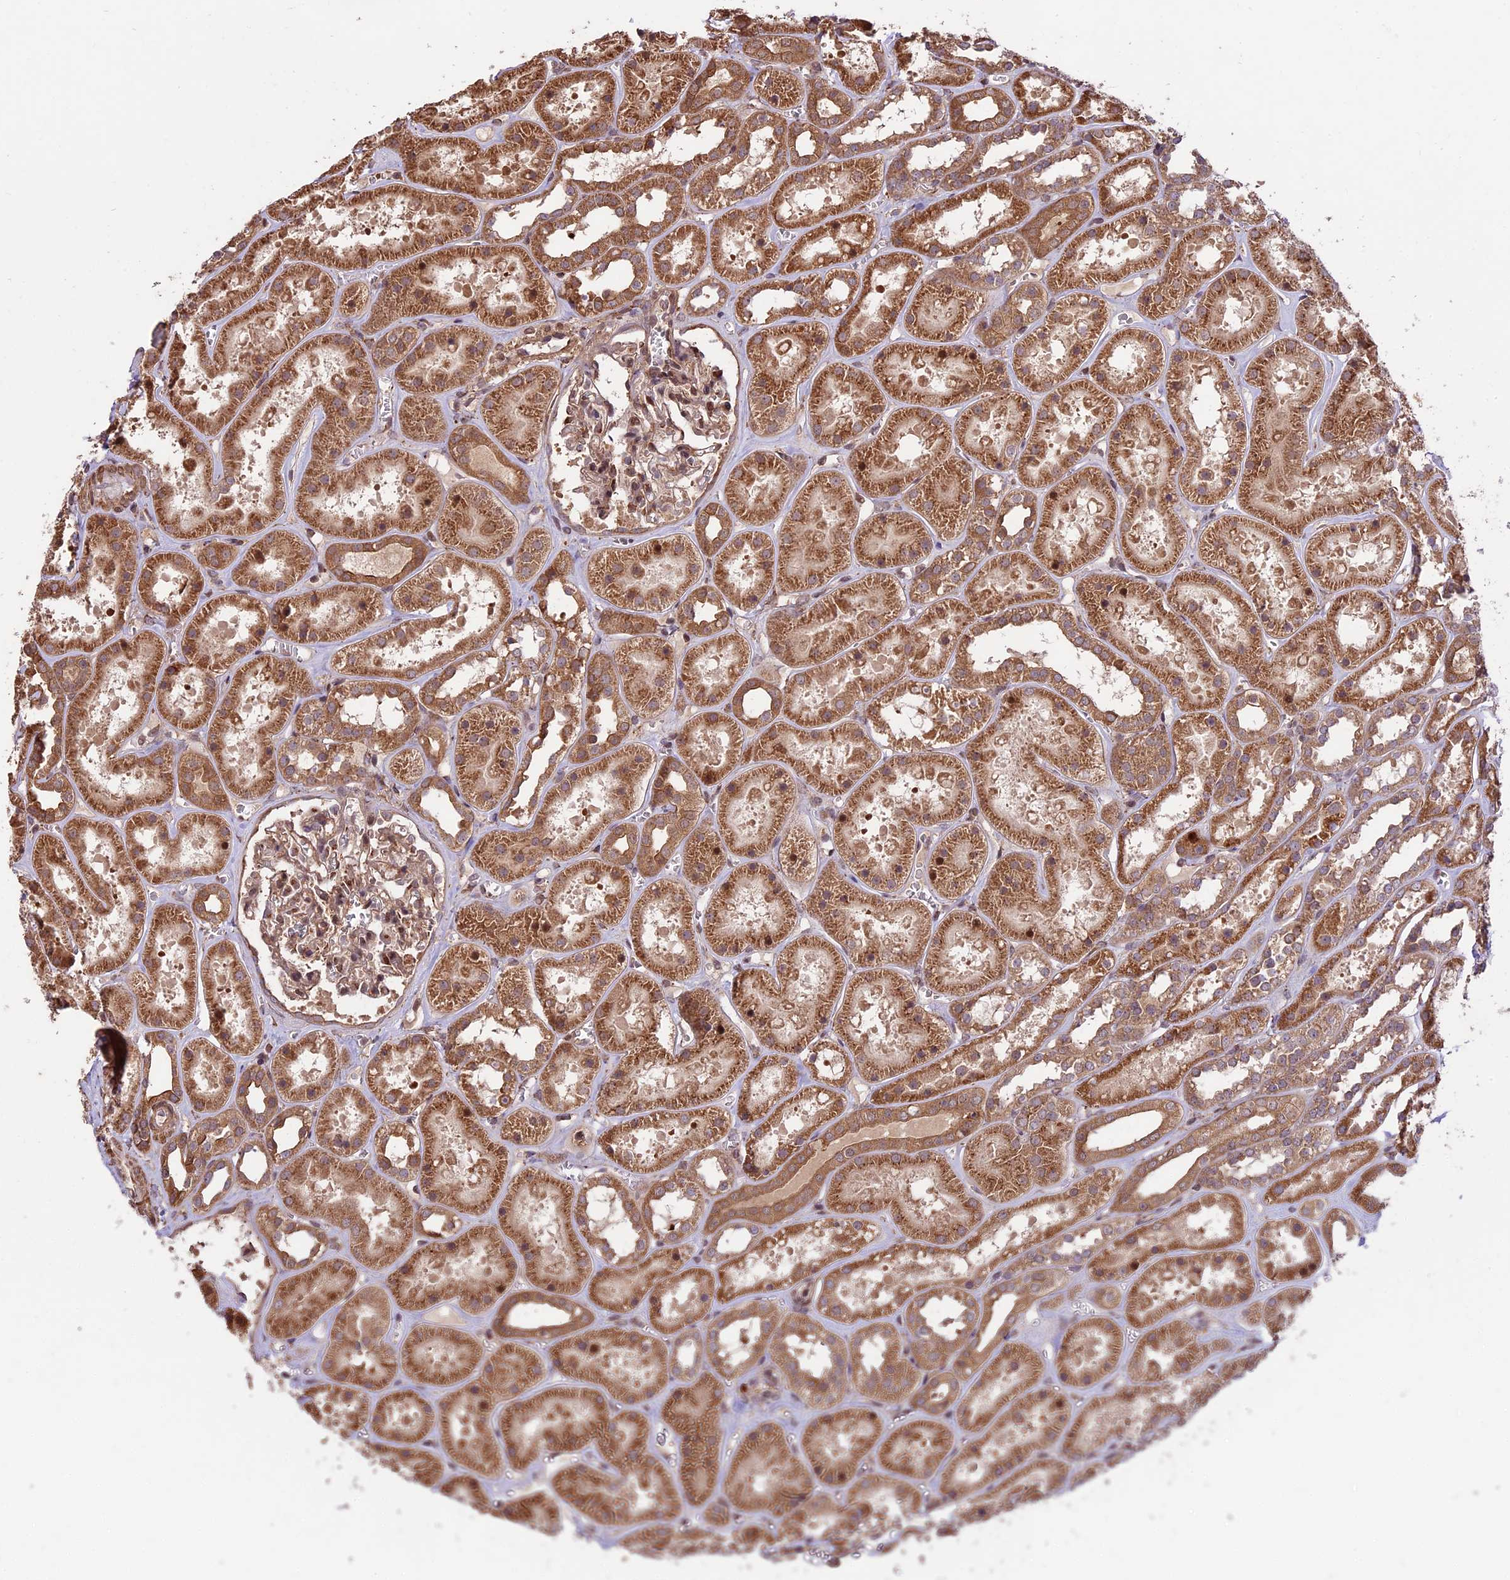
{"staining": {"intensity": "moderate", "quantity": "25%-75%", "location": "cytoplasmic/membranous,nuclear"}, "tissue": "kidney", "cell_type": "Cells in glomeruli", "image_type": "normal", "snomed": [{"axis": "morphology", "description": "Normal tissue, NOS"}, {"axis": "topography", "description": "Kidney"}], "caption": "Immunohistochemical staining of normal kidney exhibits moderate cytoplasmic/membranous,nuclear protein positivity in about 25%-75% of cells in glomeruli.", "gene": "HDAC5", "patient": {"sex": "female", "age": 41}}